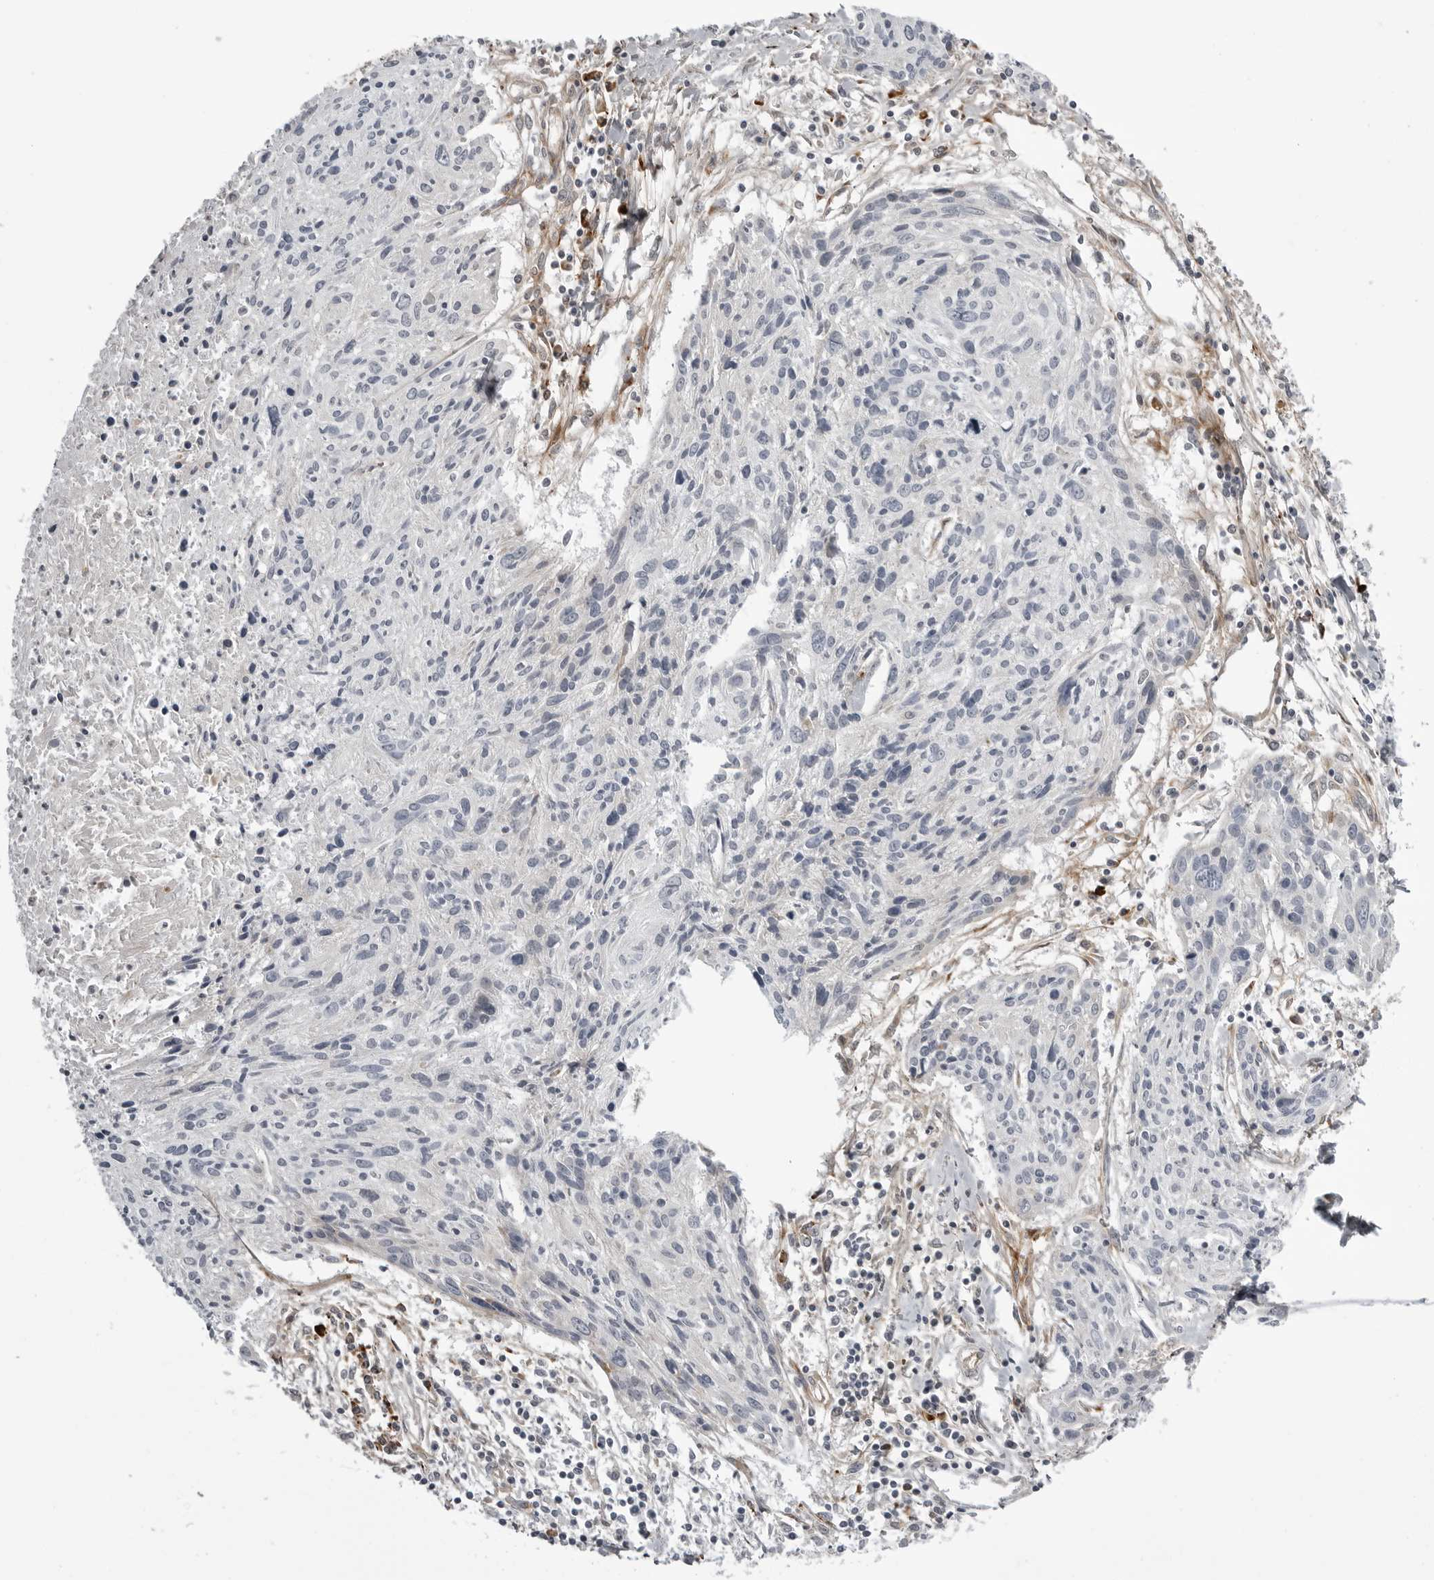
{"staining": {"intensity": "negative", "quantity": "none", "location": "none"}, "tissue": "cervical cancer", "cell_type": "Tumor cells", "image_type": "cancer", "snomed": [{"axis": "morphology", "description": "Squamous cell carcinoma, NOS"}, {"axis": "topography", "description": "Cervix"}], "caption": "Tumor cells are negative for protein expression in human squamous cell carcinoma (cervical).", "gene": "ARL5A", "patient": {"sex": "female", "age": 51}}